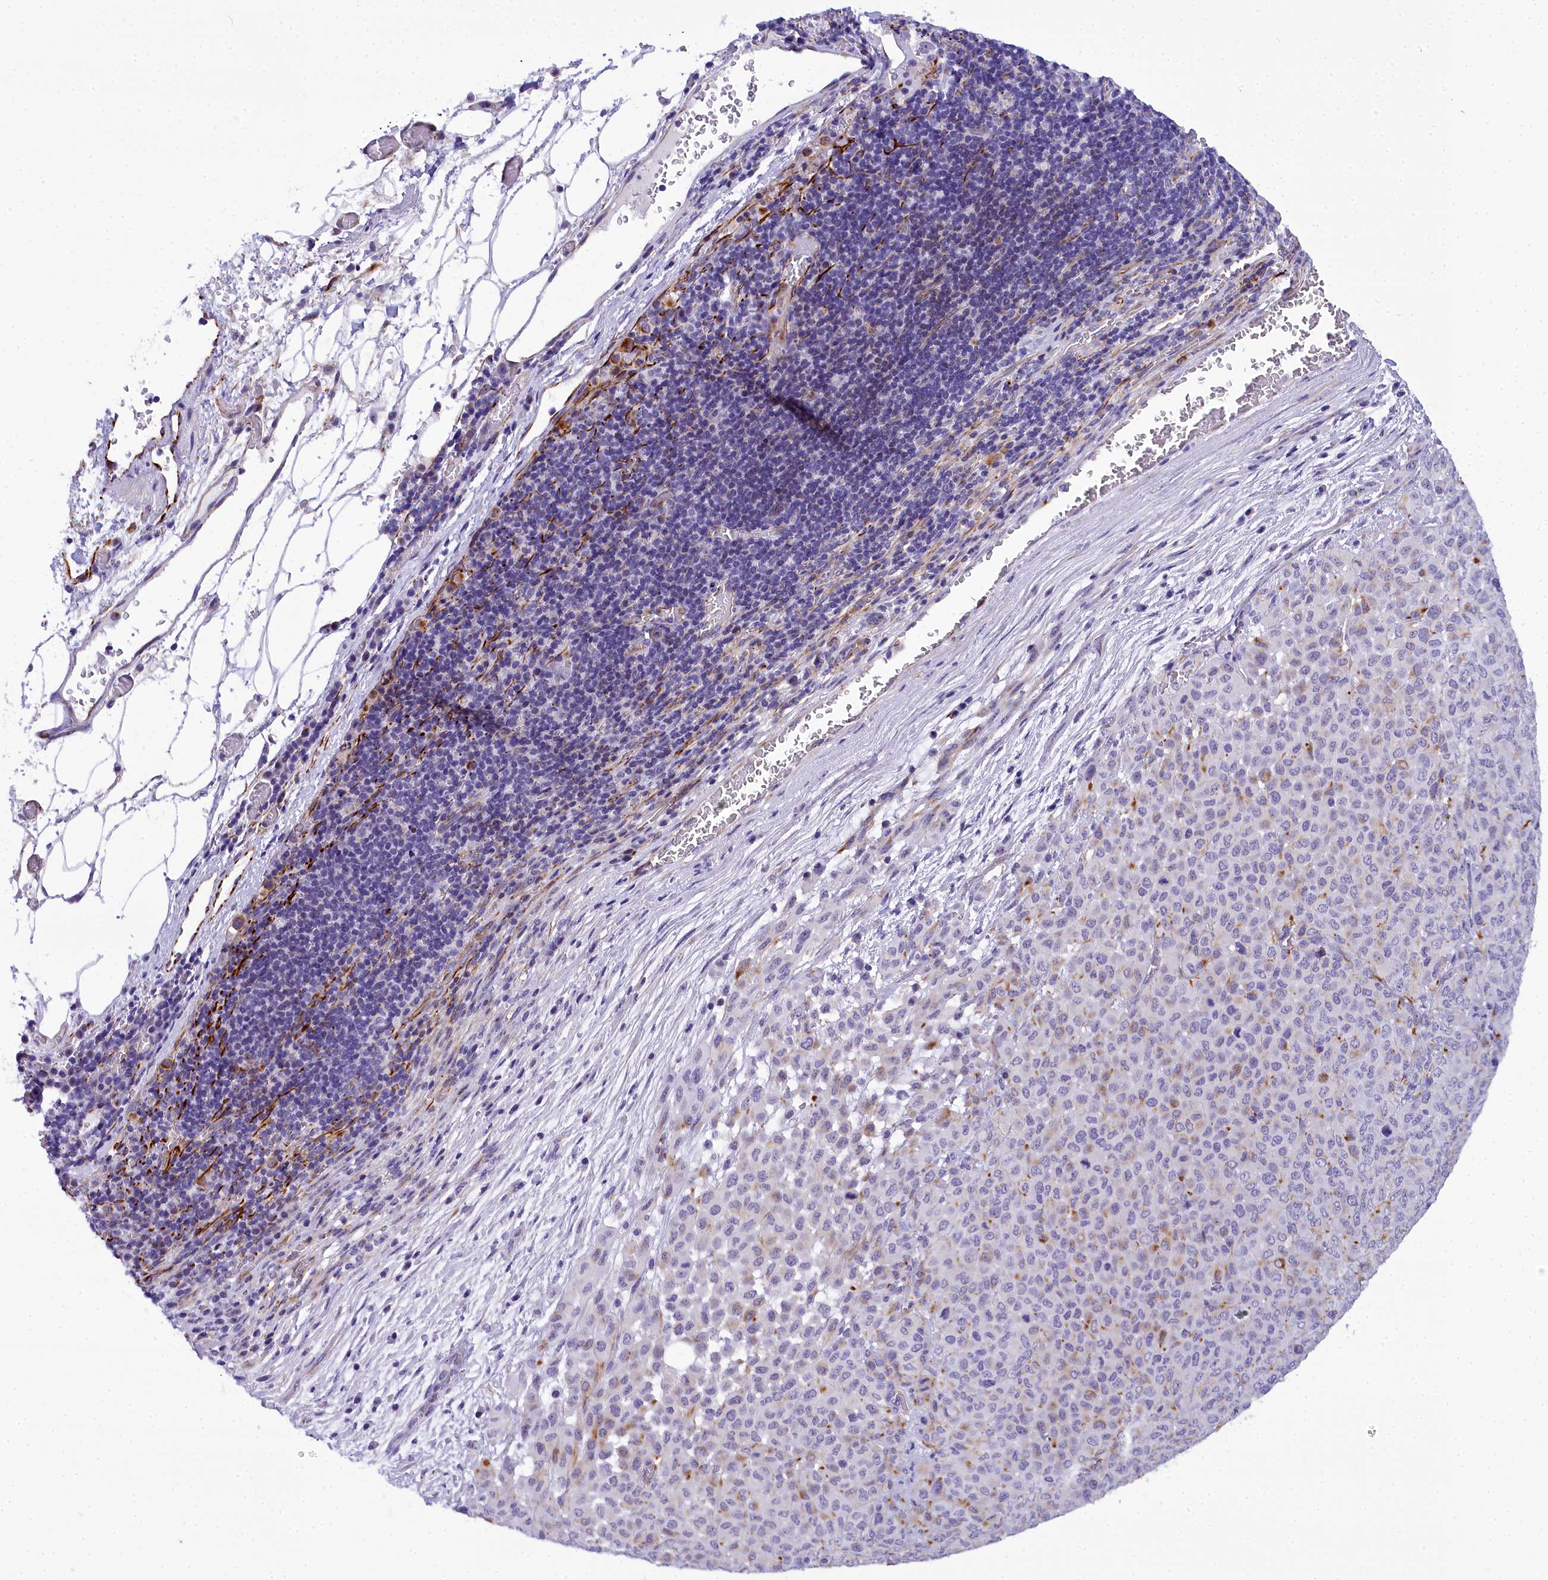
{"staining": {"intensity": "weak", "quantity": "<25%", "location": "cytoplasmic/membranous"}, "tissue": "melanoma", "cell_type": "Tumor cells", "image_type": "cancer", "snomed": [{"axis": "morphology", "description": "Malignant melanoma, Metastatic site"}, {"axis": "topography", "description": "Skin"}], "caption": "Immunohistochemical staining of human malignant melanoma (metastatic site) shows no significant staining in tumor cells.", "gene": "TIMM22", "patient": {"sex": "female", "age": 81}}